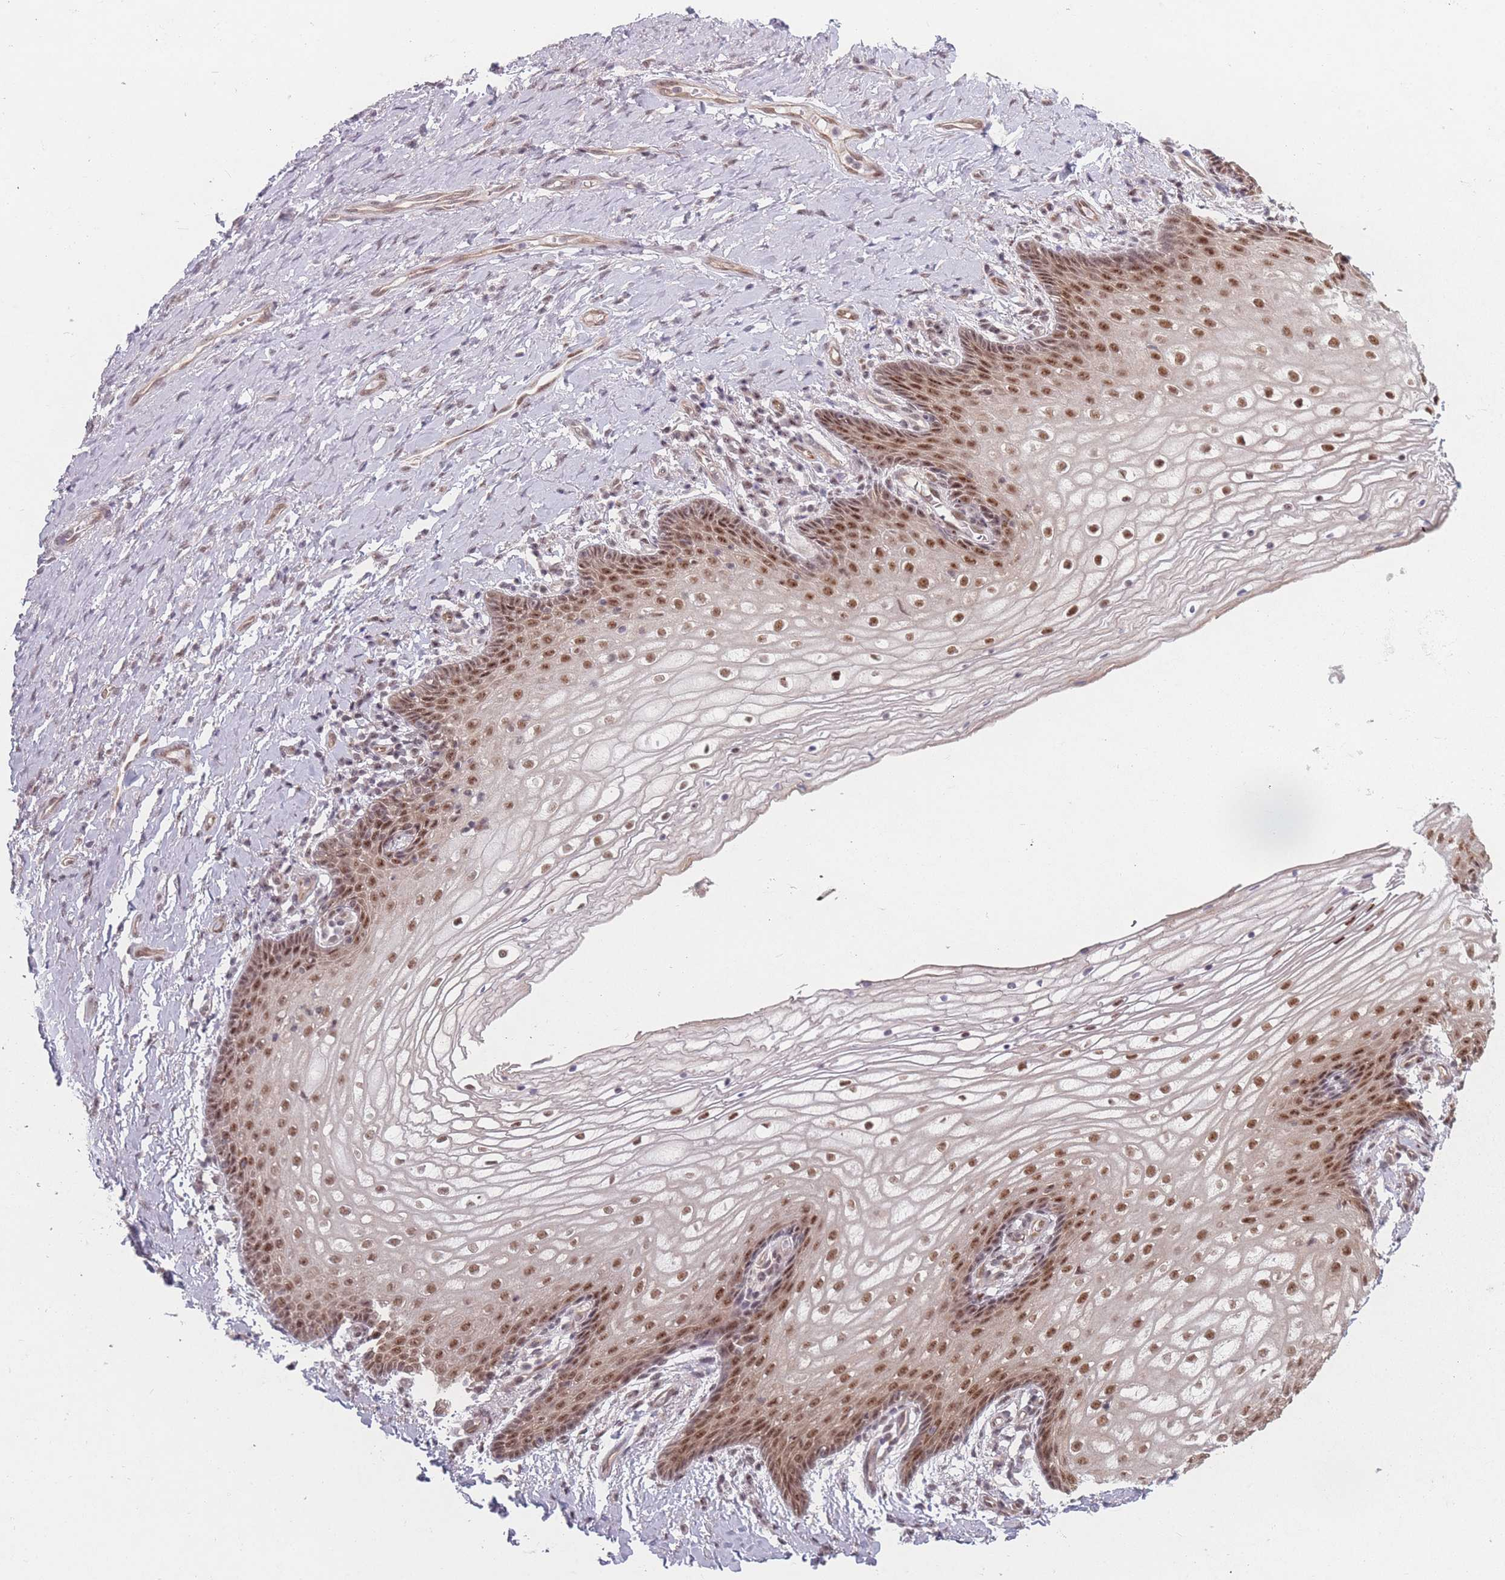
{"staining": {"intensity": "moderate", "quantity": ">75%", "location": "nuclear"}, "tissue": "vagina", "cell_type": "Squamous epithelial cells", "image_type": "normal", "snomed": [{"axis": "morphology", "description": "Normal tissue, NOS"}, {"axis": "topography", "description": "Vagina"}], "caption": "Brown immunohistochemical staining in normal vagina displays moderate nuclear expression in about >75% of squamous epithelial cells.", "gene": "ZC3H14", "patient": {"sex": "female", "age": 60}}